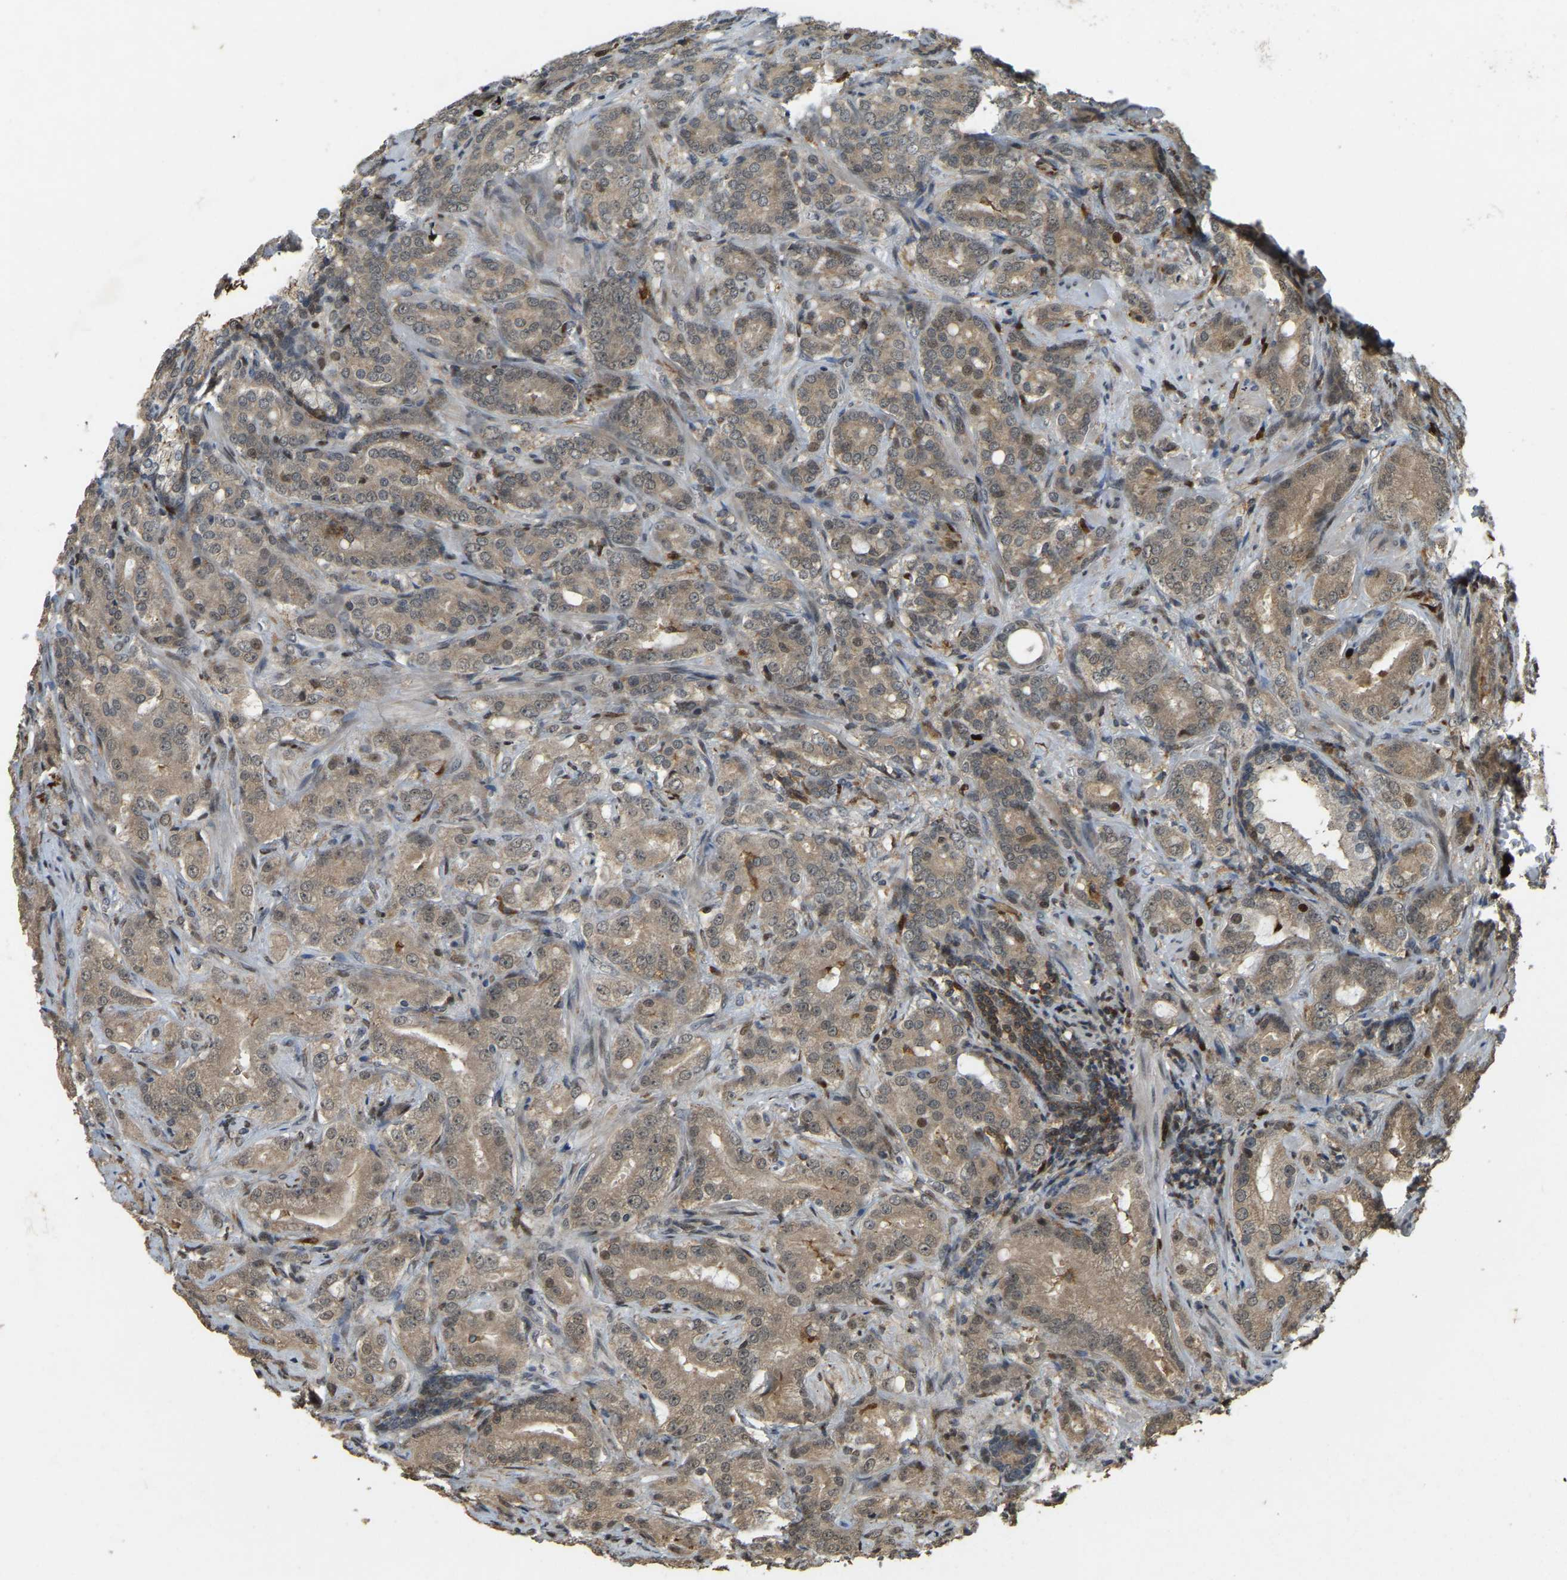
{"staining": {"intensity": "weak", "quantity": ">75%", "location": "cytoplasmic/membranous"}, "tissue": "prostate cancer", "cell_type": "Tumor cells", "image_type": "cancer", "snomed": [{"axis": "morphology", "description": "Adenocarcinoma, High grade"}, {"axis": "topography", "description": "Prostate"}], "caption": "High-power microscopy captured an immunohistochemistry image of prostate adenocarcinoma (high-grade), revealing weak cytoplasmic/membranous positivity in approximately >75% of tumor cells. The staining is performed using DAB brown chromogen to label protein expression. The nuclei are counter-stained blue using hematoxylin.", "gene": "RNF141", "patient": {"sex": "male", "age": 64}}